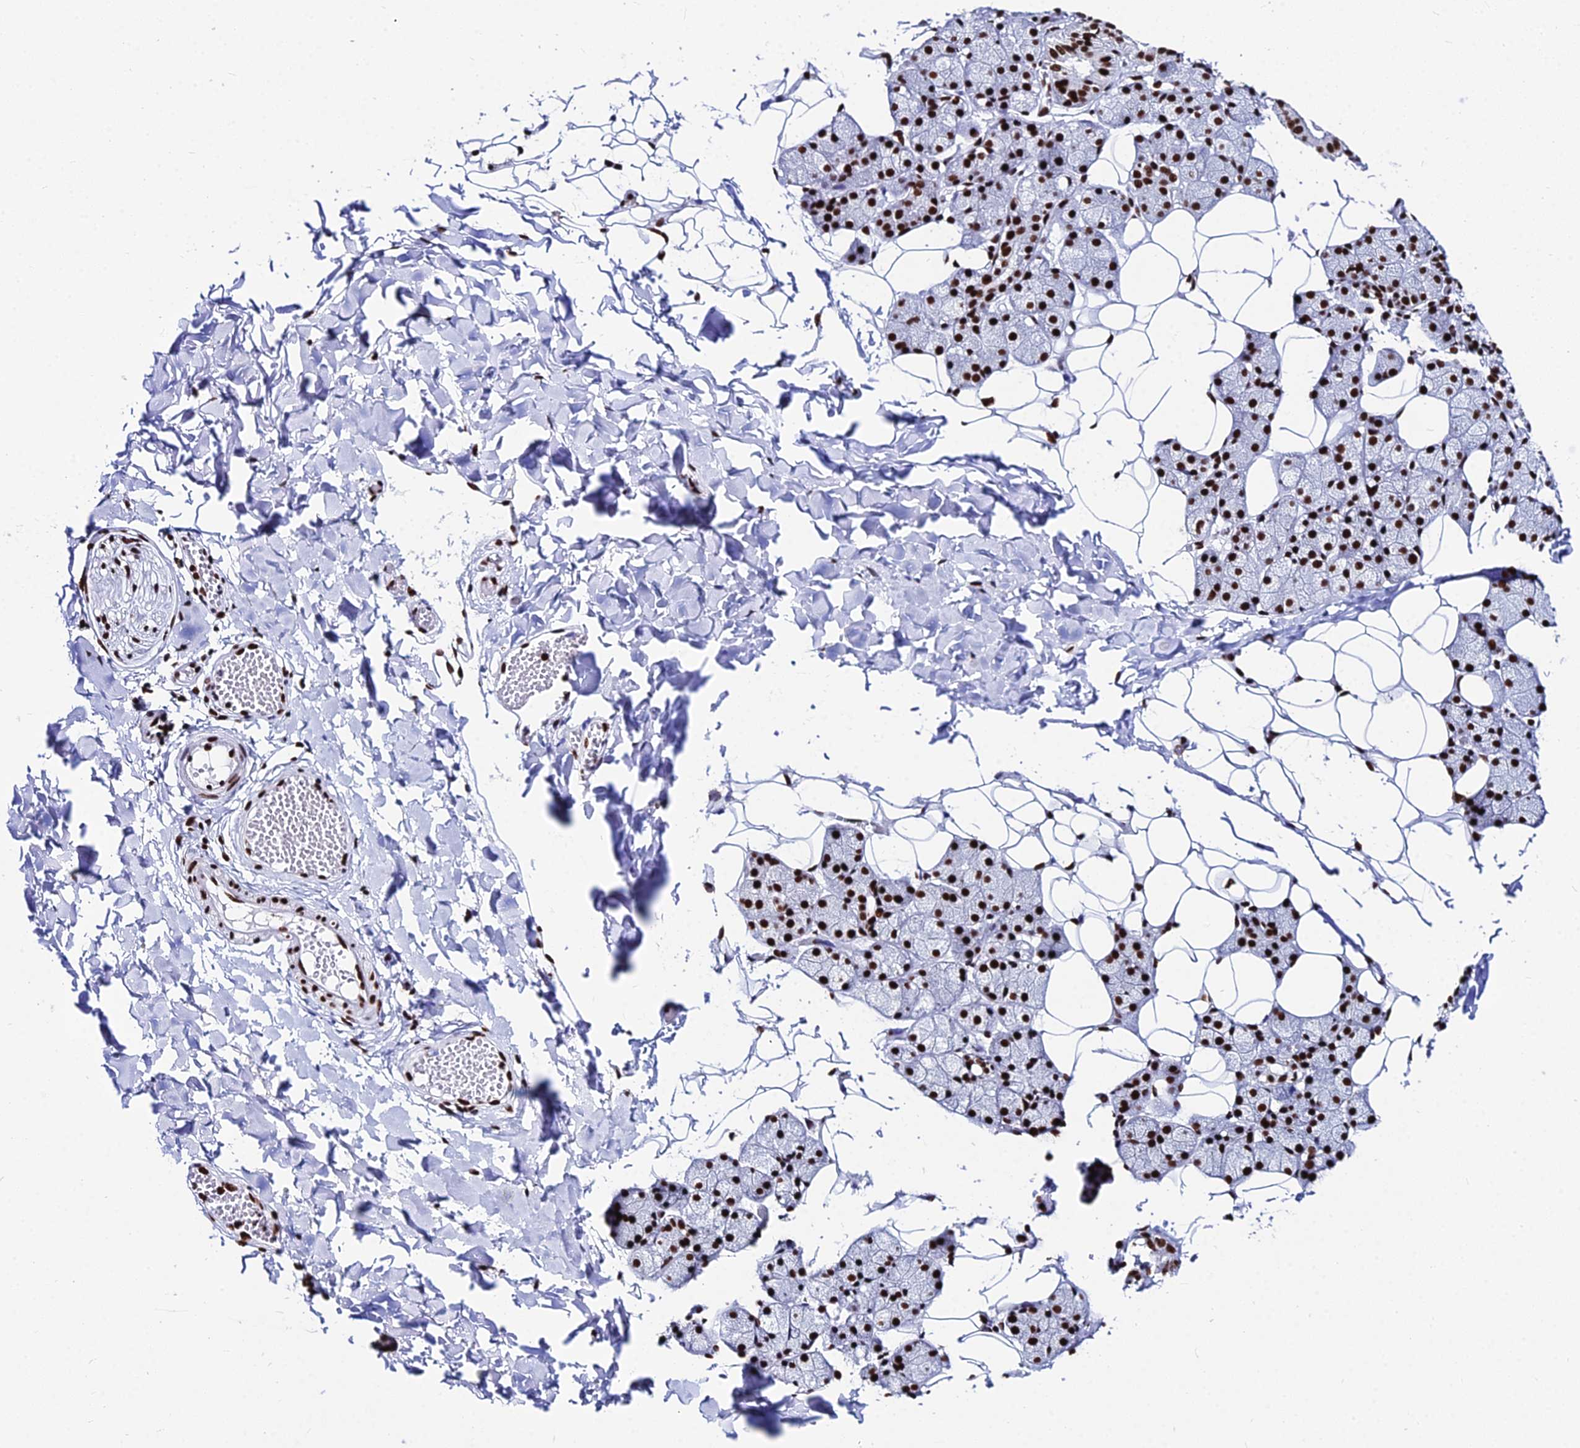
{"staining": {"intensity": "strong", "quantity": ">75%", "location": "nuclear"}, "tissue": "salivary gland", "cell_type": "Glandular cells", "image_type": "normal", "snomed": [{"axis": "morphology", "description": "Normal tissue, NOS"}, {"axis": "topography", "description": "Salivary gland"}], "caption": "An IHC image of normal tissue is shown. Protein staining in brown shows strong nuclear positivity in salivary gland within glandular cells.", "gene": "HNRNPH1", "patient": {"sex": "female", "age": 33}}